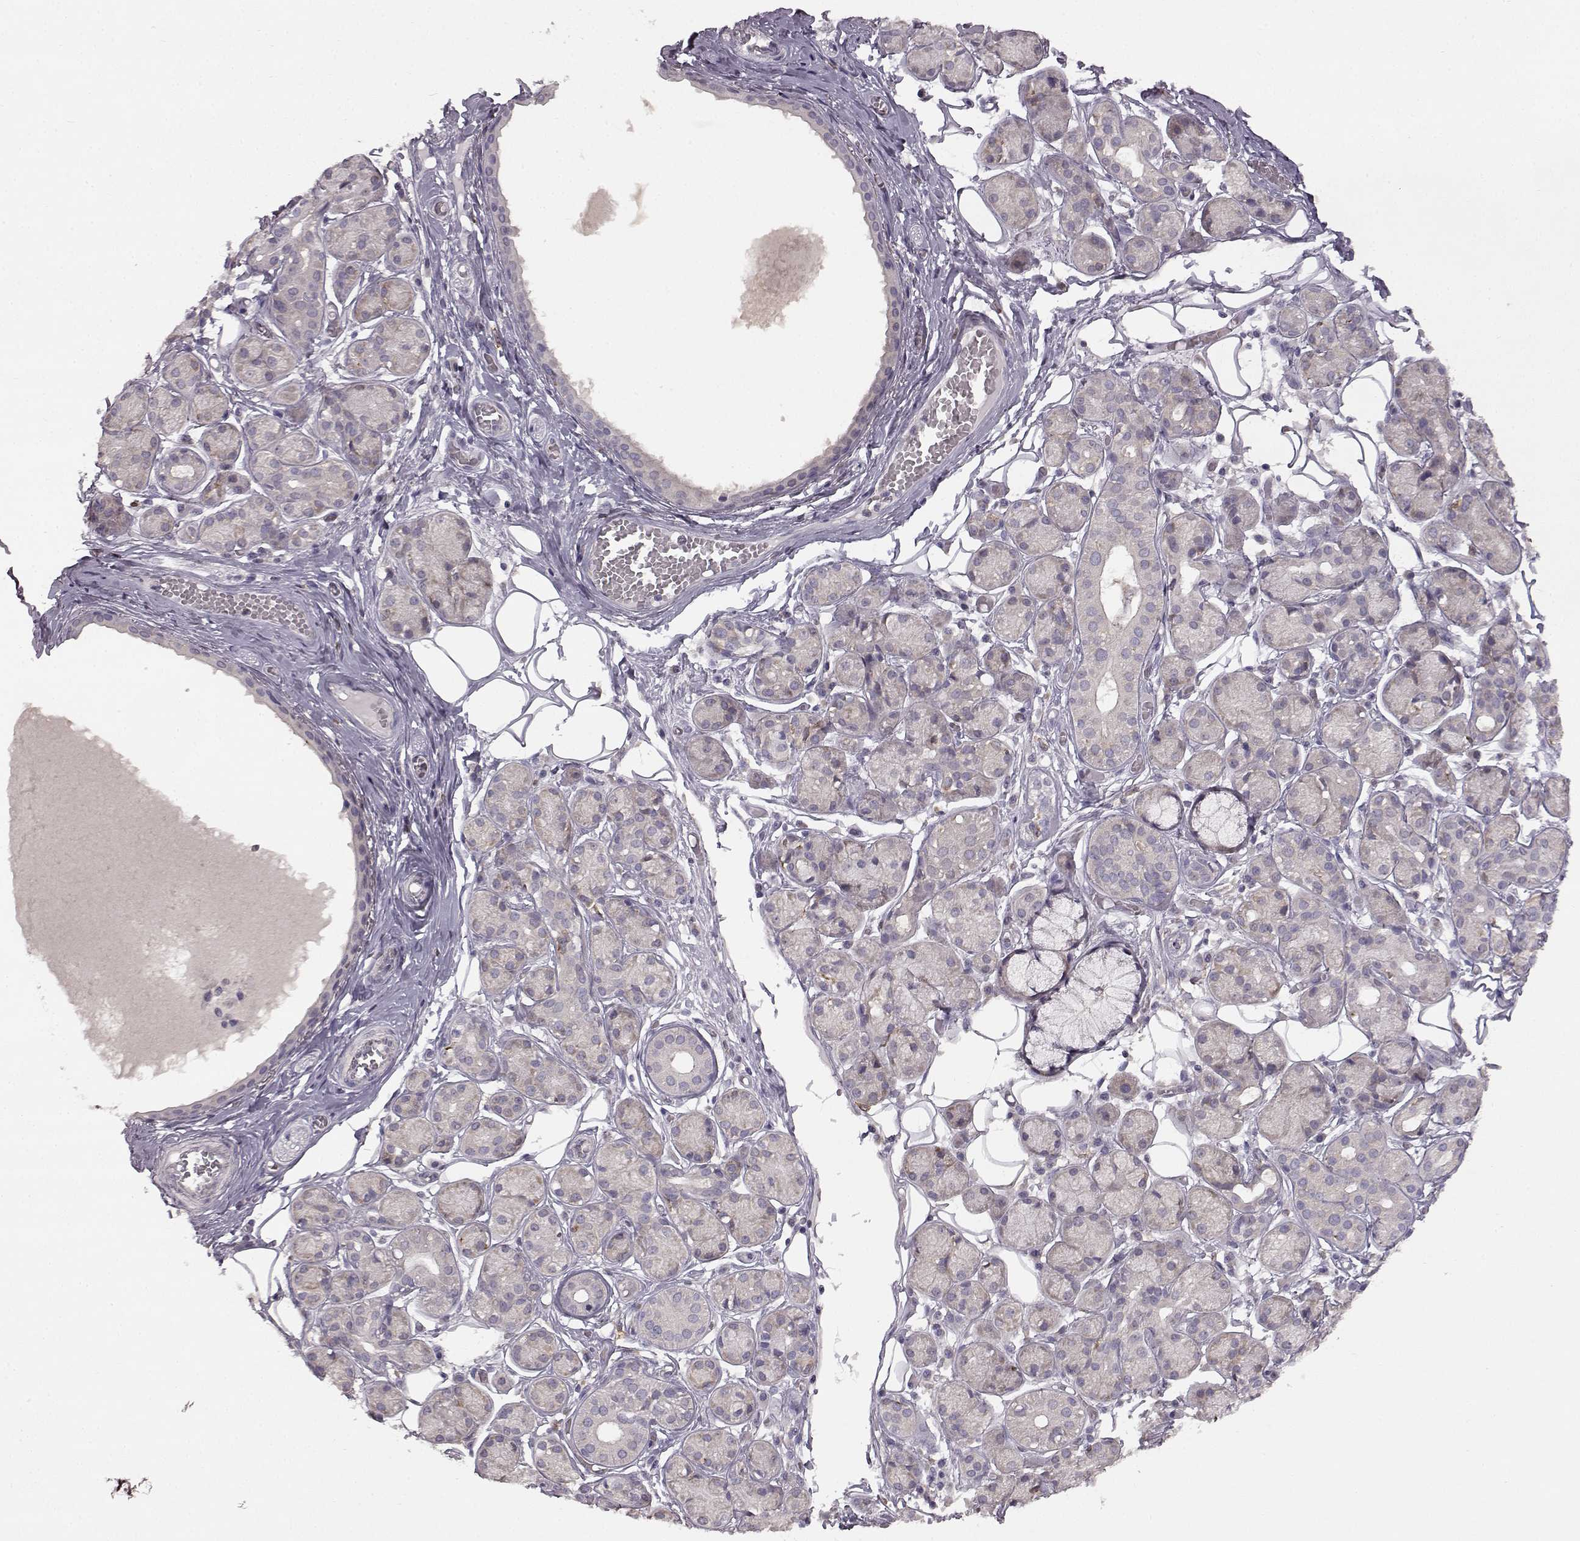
{"staining": {"intensity": "weak", "quantity": "<25%", "location": "cytoplasmic/membranous"}, "tissue": "salivary gland", "cell_type": "Glandular cells", "image_type": "normal", "snomed": [{"axis": "morphology", "description": "Normal tissue, NOS"}, {"axis": "topography", "description": "Salivary gland"}, {"axis": "topography", "description": "Peripheral nerve tissue"}], "caption": "Immunohistochemistry histopathology image of unremarkable salivary gland stained for a protein (brown), which demonstrates no positivity in glandular cells.", "gene": "SPAG17", "patient": {"sex": "male", "age": 71}}